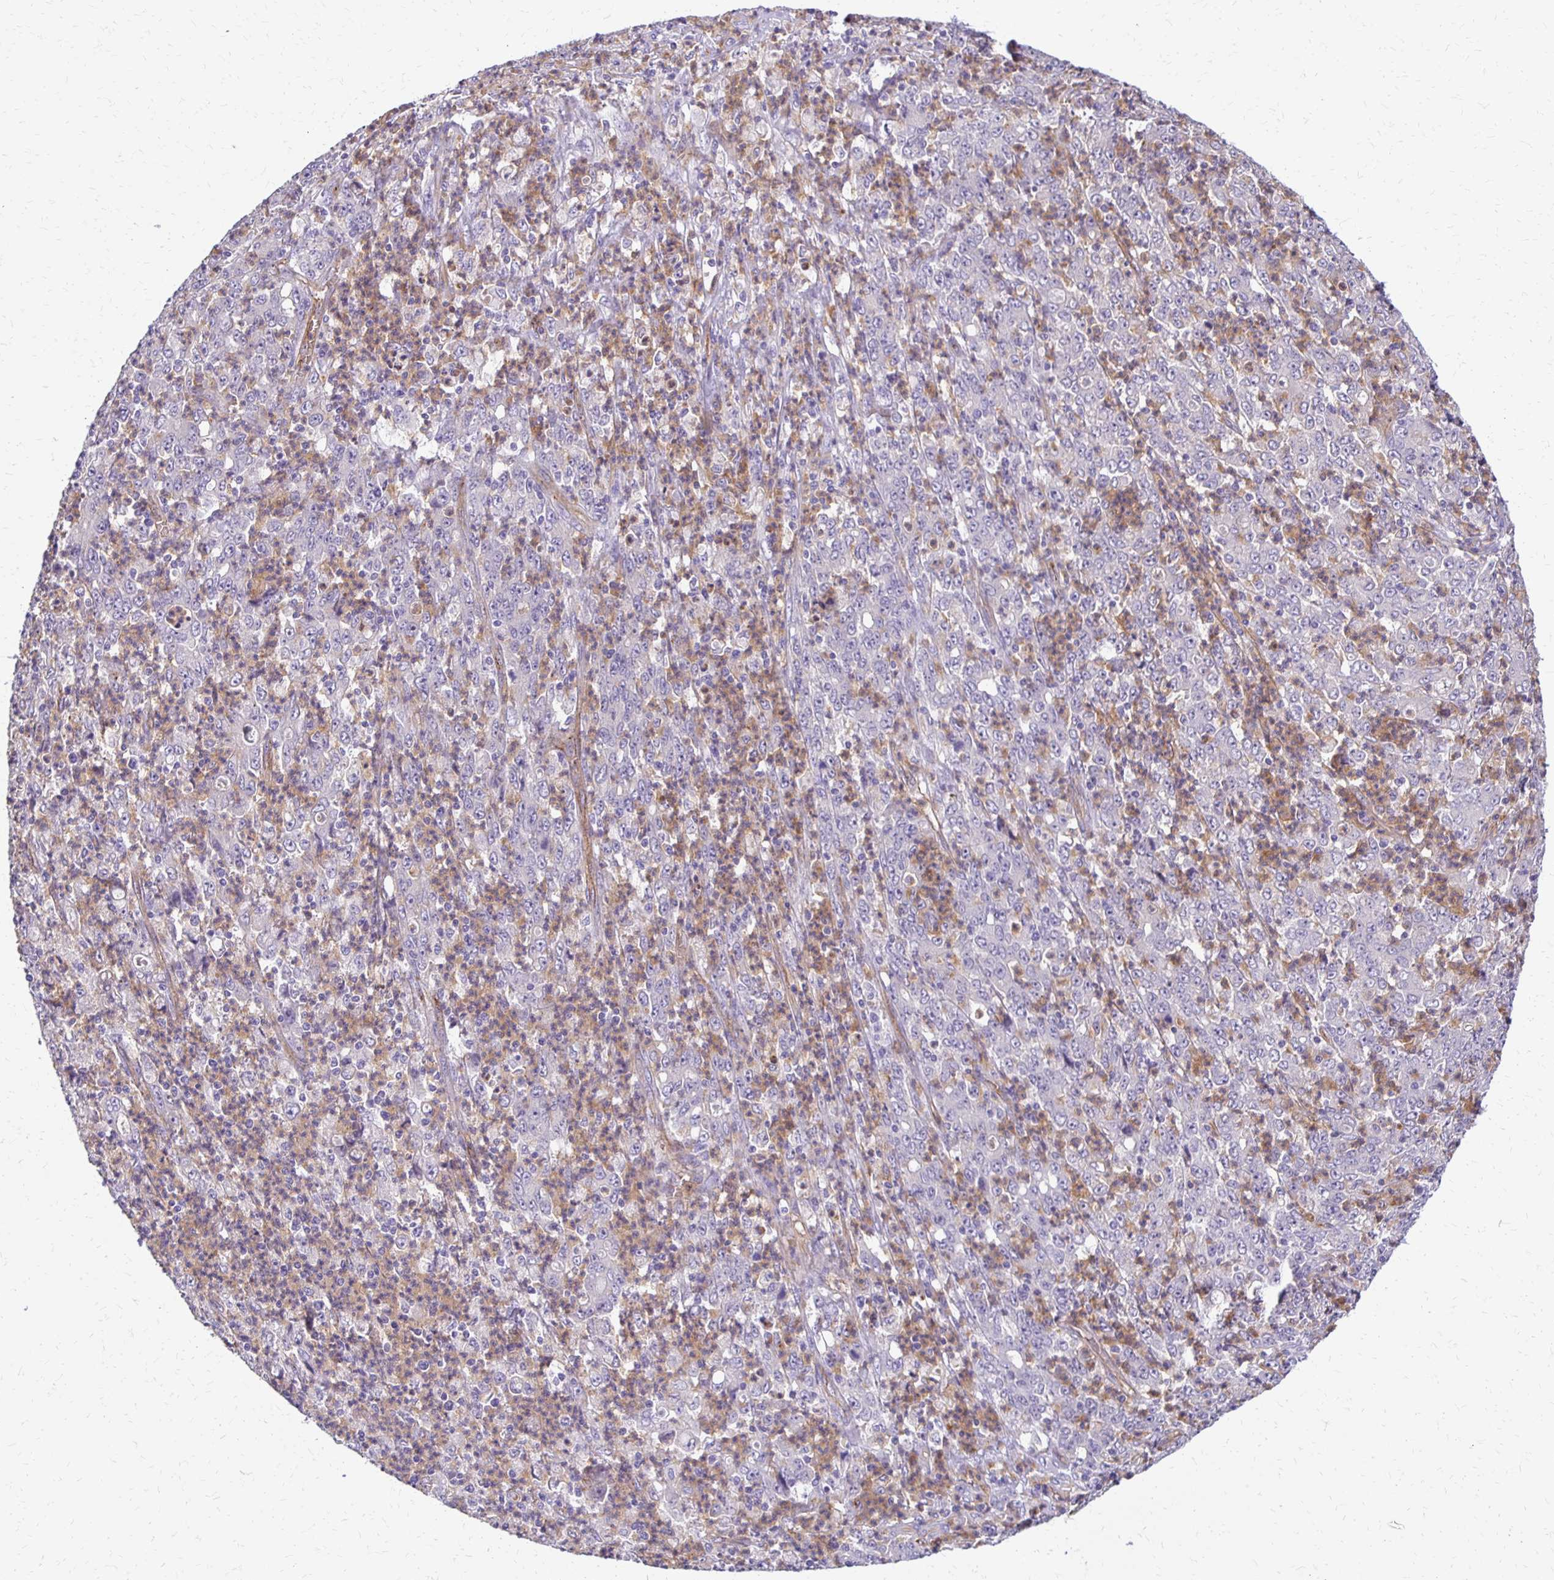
{"staining": {"intensity": "negative", "quantity": "none", "location": "none"}, "tissue": "stomach cancer", "cell_type": "Tumor cells", "image_type": "cancer", "snomed": [{"axis": "morphology", "description": "Adenocarcinoma, NOS"}, {"axis": "topography", "description": "Stomach, lower"}], "caption": "Tumor cells show no significant protein staining in stomach cancer (adenocarcinoma).", "gene": "TTYH1", "patient": {"sex": "female", "age": 71}}